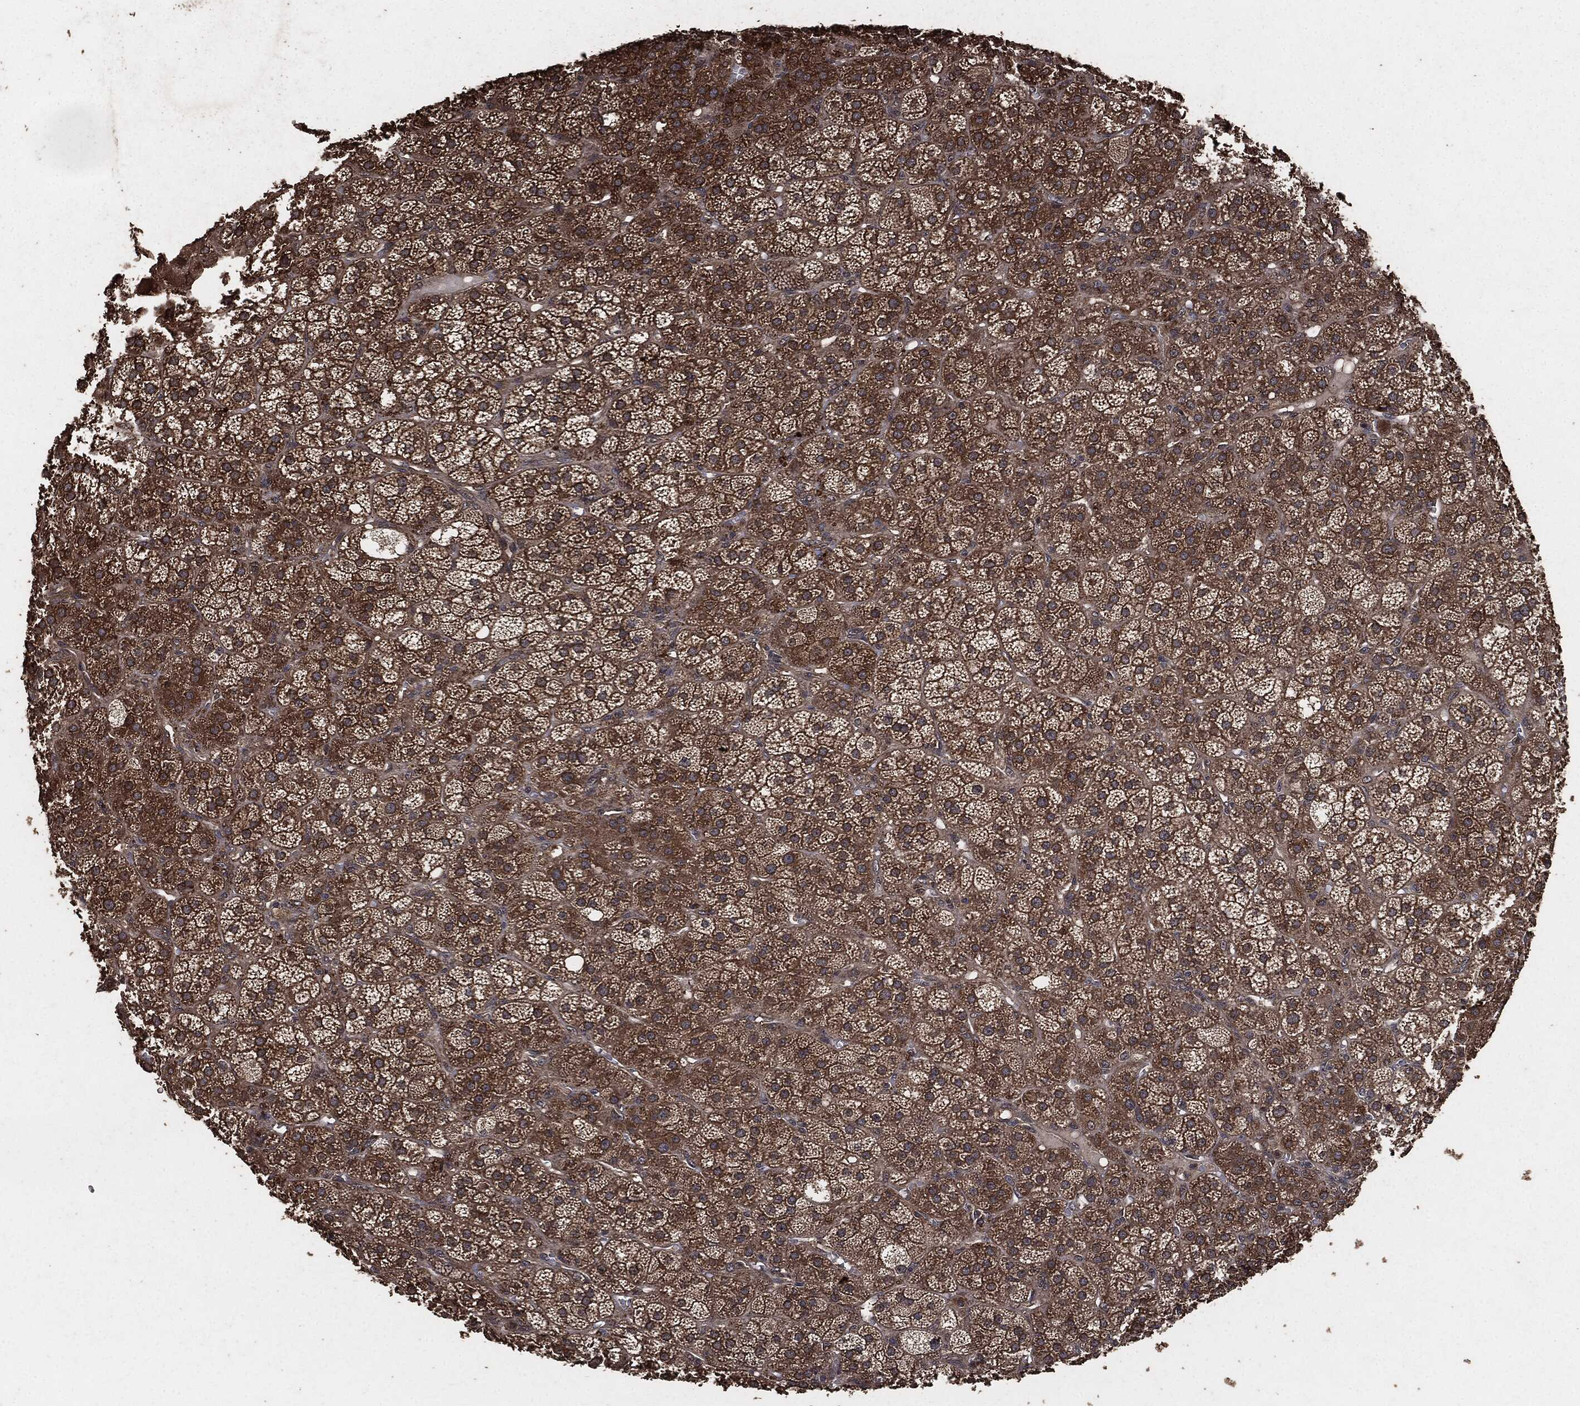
{"staining": {"intensity": "moderate", "quantity": ">75%", "location": "cytoplasmic/membranous"}, "tissue": "adrenal gland", "cell_type": "Glandular cells", "image_type": "normal", "snomed": [{"axis": "morphology", "description": "Normal tissue, NOS"}, {"axis": "topography", "description": "Adrenal gland"}], "caption": "About >75% of glandular cells in benign adrenal gland demonstrate moderate cytoplasmic/membranous protein expression as visualized by brown immunohistochemical staining.", "gene": "AKT1S1", "patient": {"sex": "female", "age": 60}}